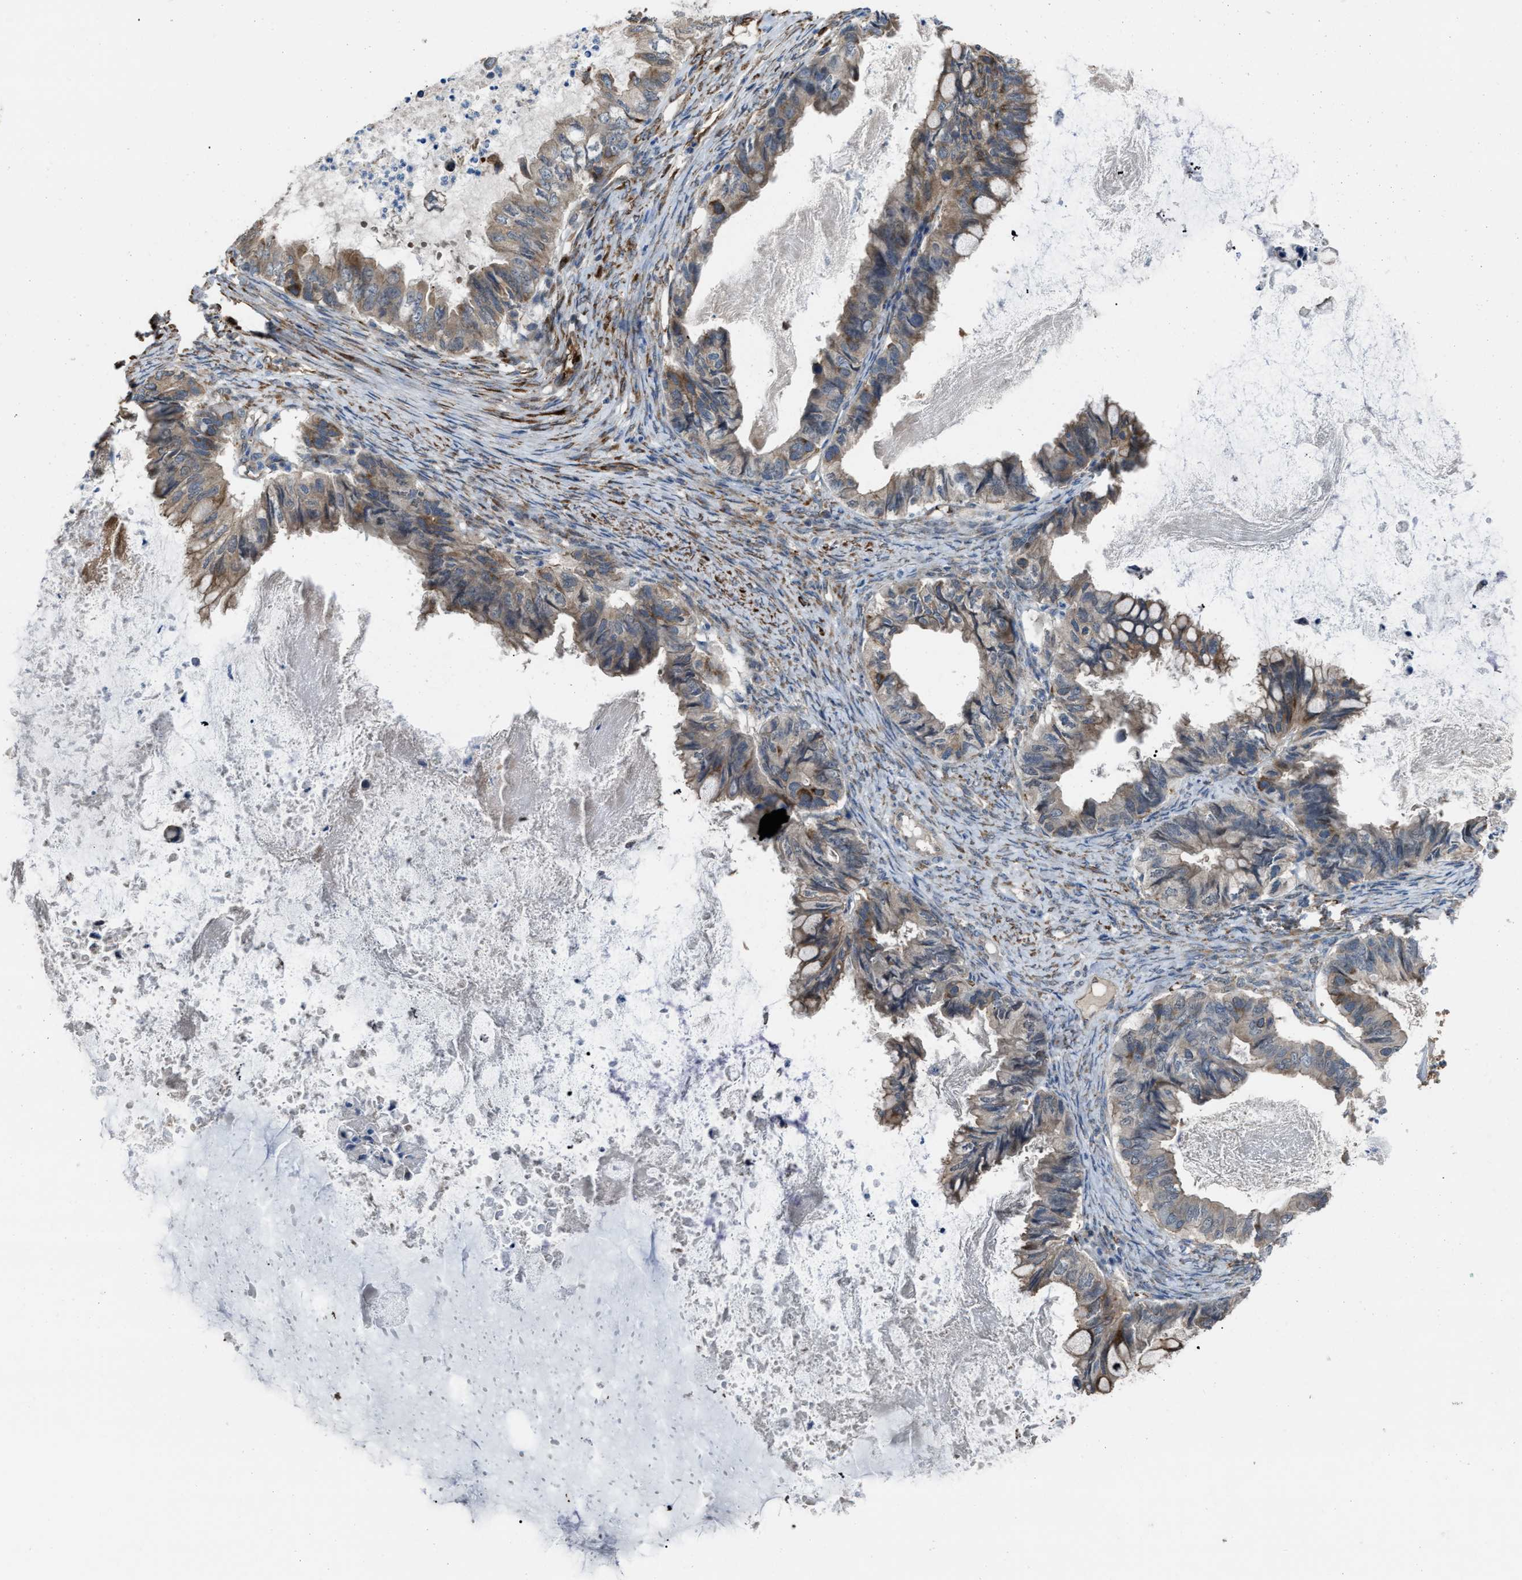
{"staining": {"intensity": "moderate", "quantity": ">75%", "location": "cytoplasmic/membranous"}, "tissue": "ovarian cancer", "cell_type": "Tumor cells", "image_type": "cancer", "snomed": [{"axis": "morphology", "description": "Cystadenocarcinoma, mucinous, NOS"}, {"axis": "topography", "description": "Ovary"}], "caption": "Protein staining of ovarian cancer tissue reveals moderate cytoplasmic/membranous expression in approximately >75% of tumor cells.", "gene": "SELENOM", "patient": {"sex": "female", "age": 80}}